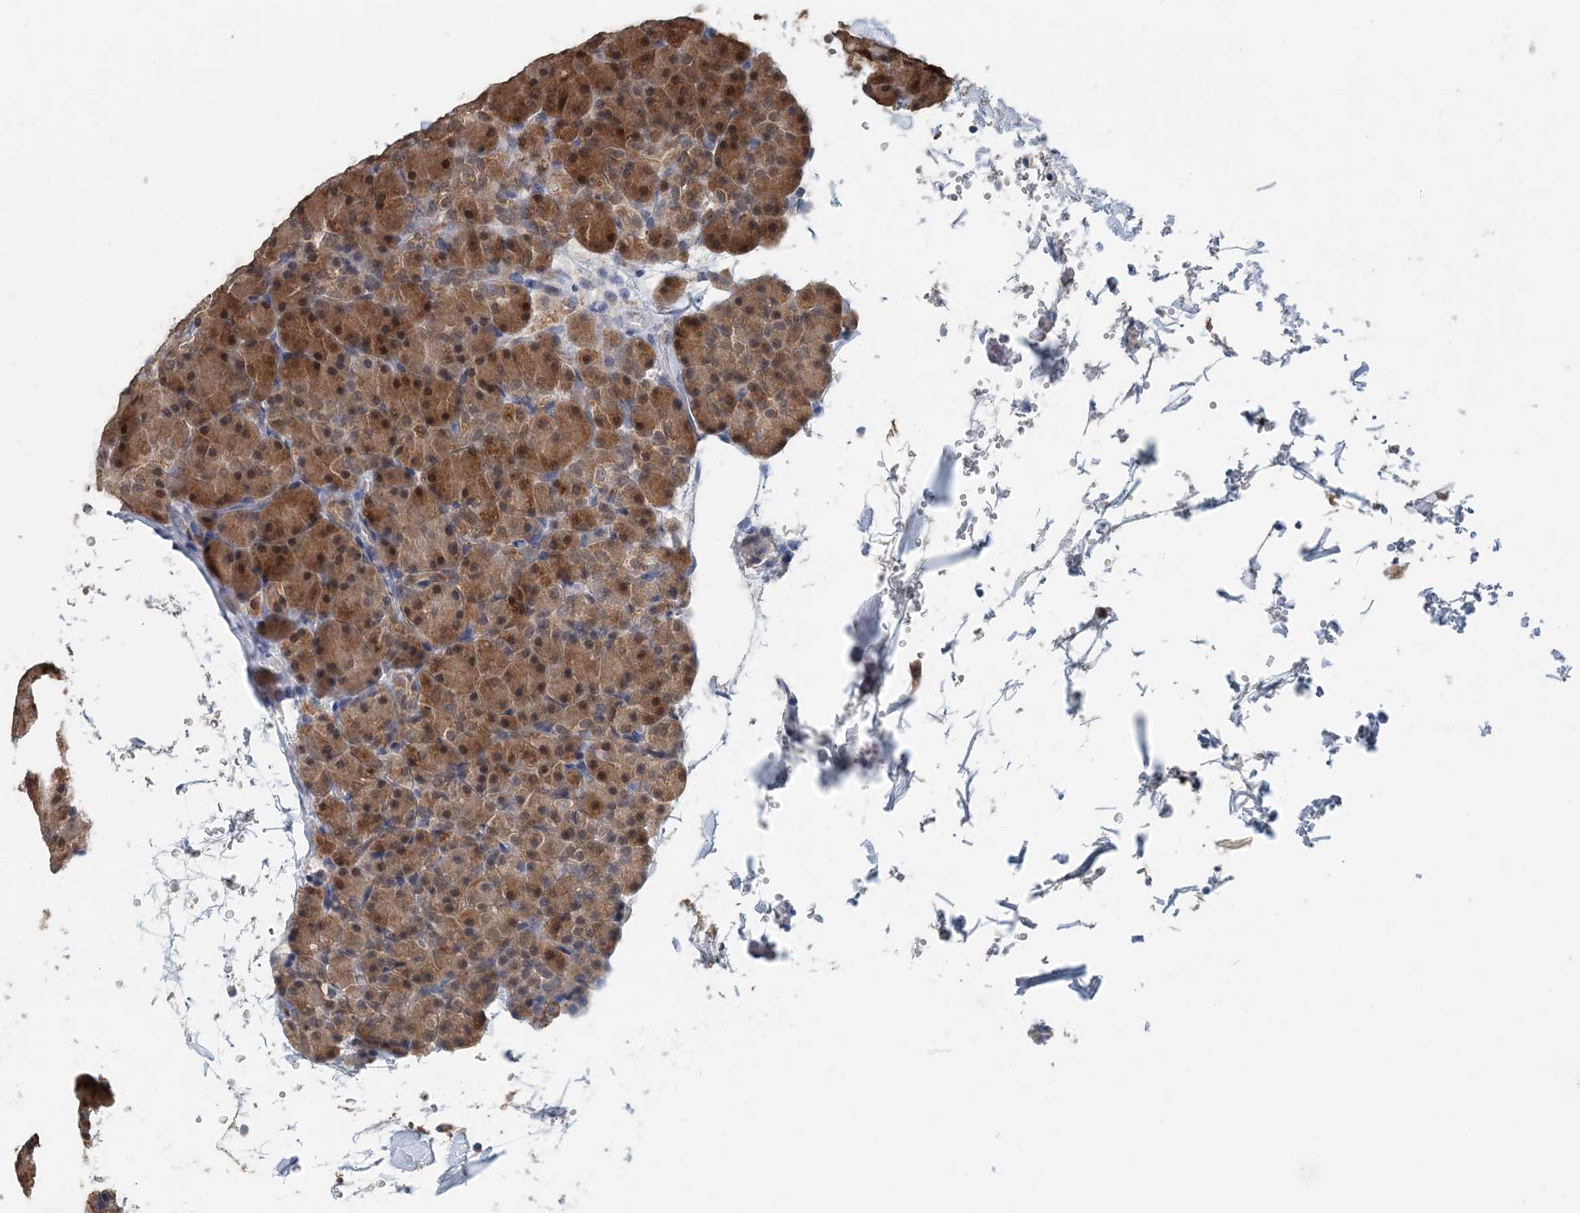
{"staining": {"intensity": "strong", "quantity": ">75%", "location": "cytoplasmic/membranous,nuclear"}, "tissue": "pancreas", "cell_type": "Exocrine glandular cells", "image_type": "normal", "snomed": [{"axis": "morphology", "description": "Normal tissue, NOS"}, {"axis": "topography", "description": "Pancreas"}], "caption": "Protein analysis of normal pancreas reveals strong cytoplasmic/membranous,nuclear staining in about >75% of exocrine glandular cells.", "gene": "PFN2", "patient": {"sex": "female", "age": 43}}